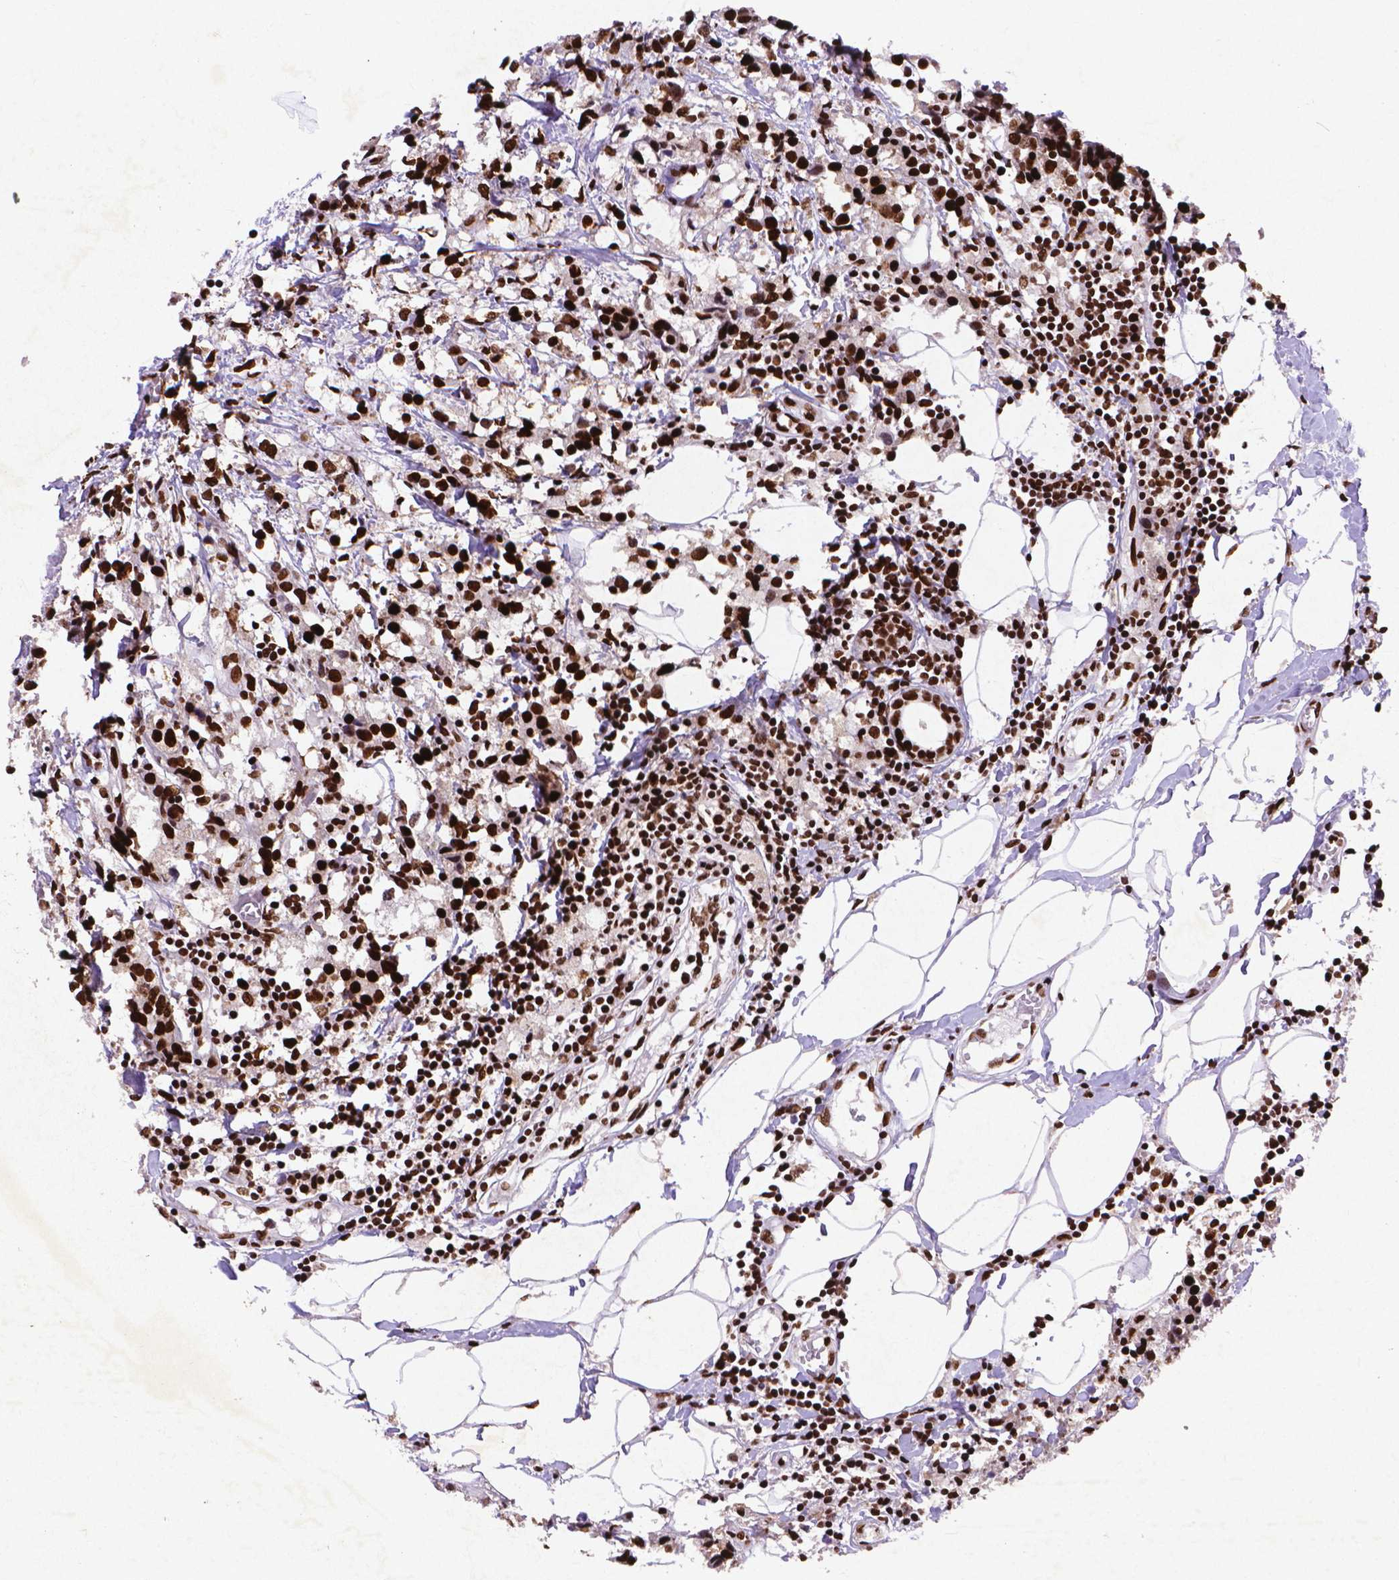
{"staining": {"intensity": "strong", "quantity": ">75%", "location": "nuclear"}, "tissue": "breast cancer", "cell_type": "Tumor cells", "image_type": "cancer", "snomed": [{"axis": "morphology", "description": "Lobular carcinoma"}, {"axis": "topography", "description": "Breast"}], "caption": "High-magnification brightfield microscopy of breast cancer stained with DAB (3,3'-diaminobenzidine) (brown) and counterstained with hematoxylin (blue). tumor cells exhibit strong nuclear positivity is appreciated in about>75% of cells.", "gene": "CITED2", "patient": {"sex": "female", "age": 59}}